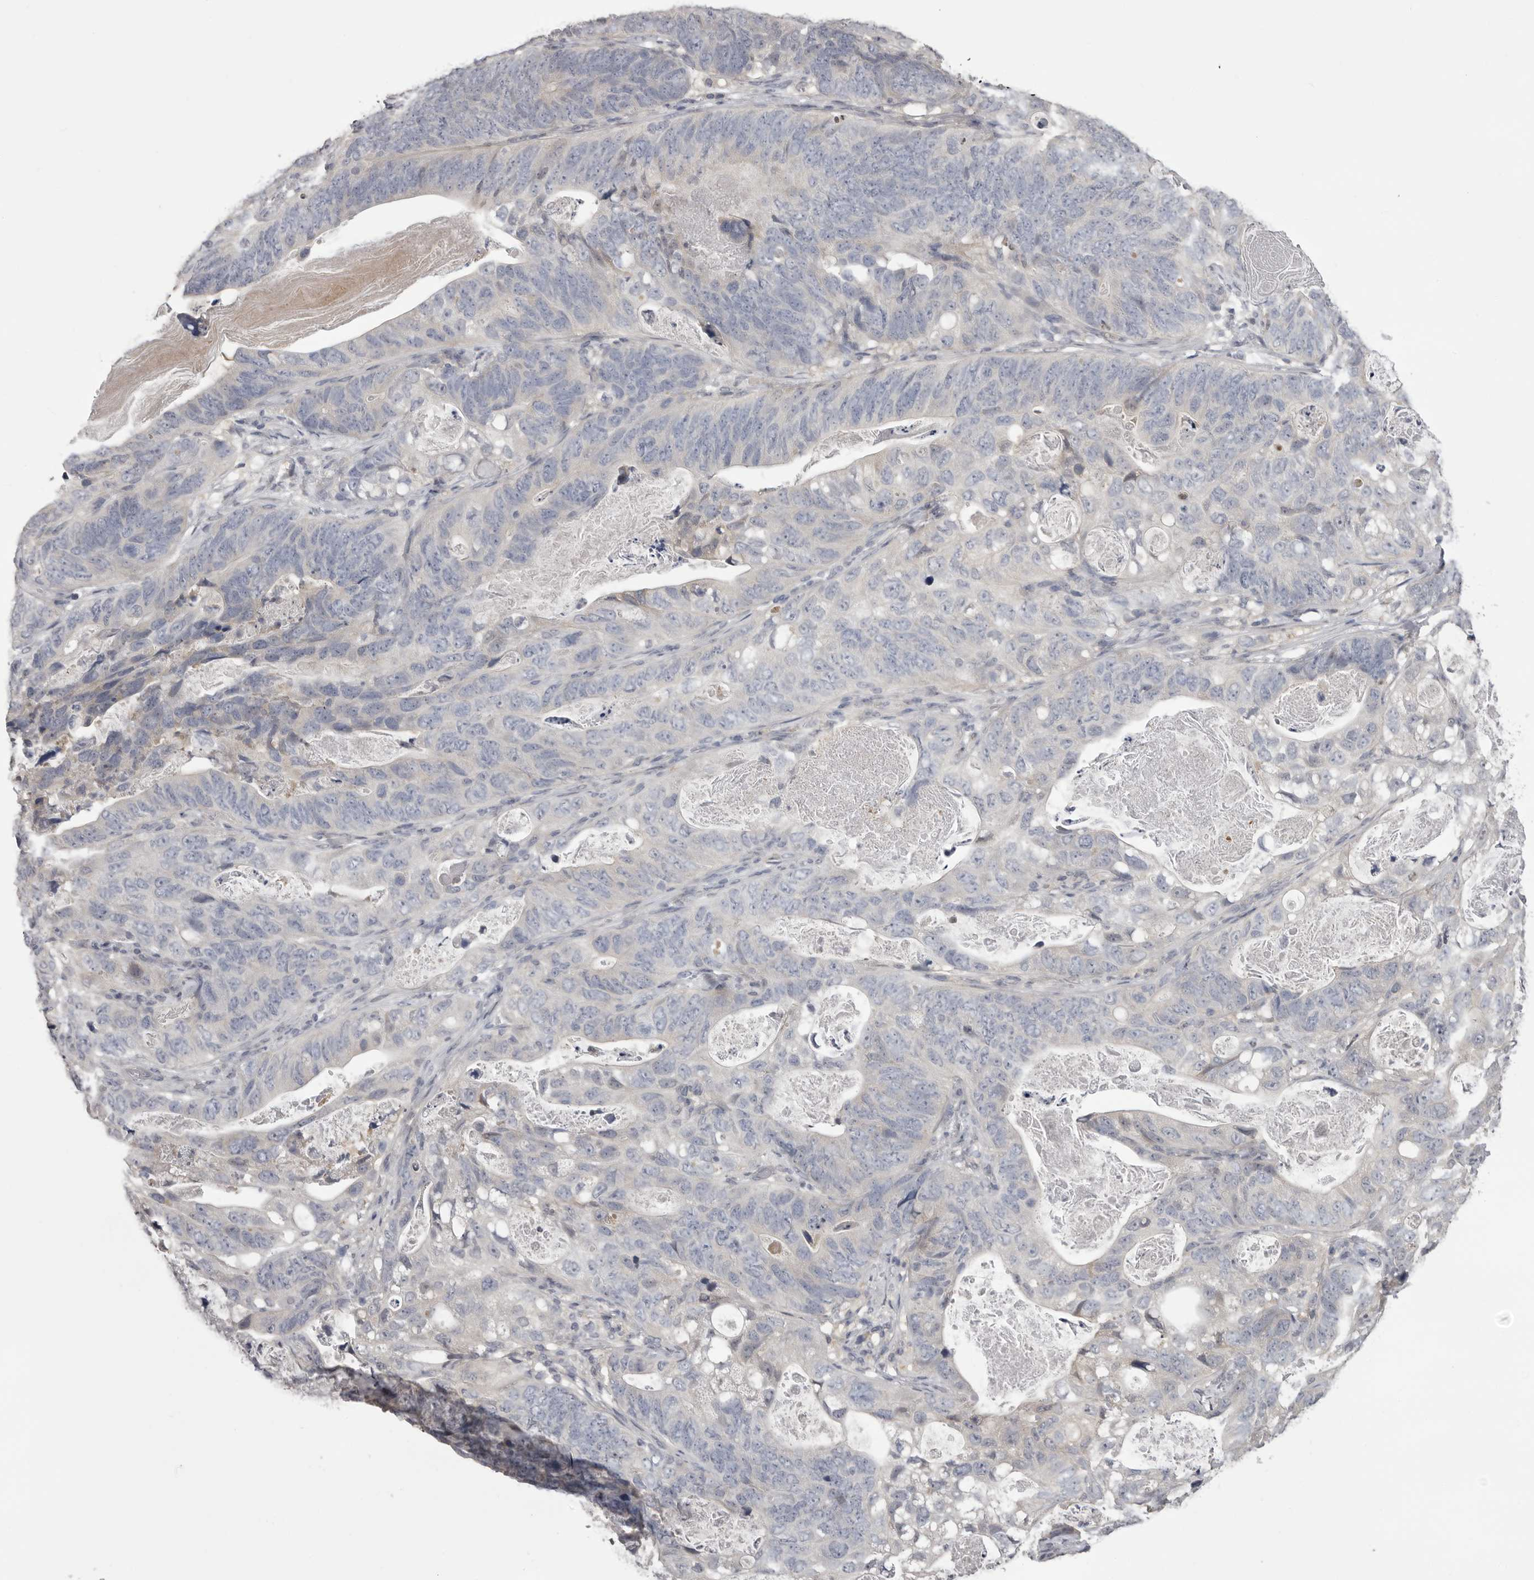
{"staining": {"intensity": "negative", "quantity": "none", "location": "none"}, "tissue": "stomach cancer", "cell_type": "Tumor cells", "image_type": "cancer", "snomed": [{"axis": "morphology", "description": "Normal tissue, NOS"}, {"axis": "morphology", "description": "Adenocarcinoma, NOS"}, {"axis": "topography", "description": "Stomach"}], "caption": "An immunohistochemistry micrograph of adenocarcinoma (stomach) is shown. There is no staining in tumor cells of adenocarcinoma (stomach).", "gene": "MDH1", "patient": {"sex": "female", "age": 89}}